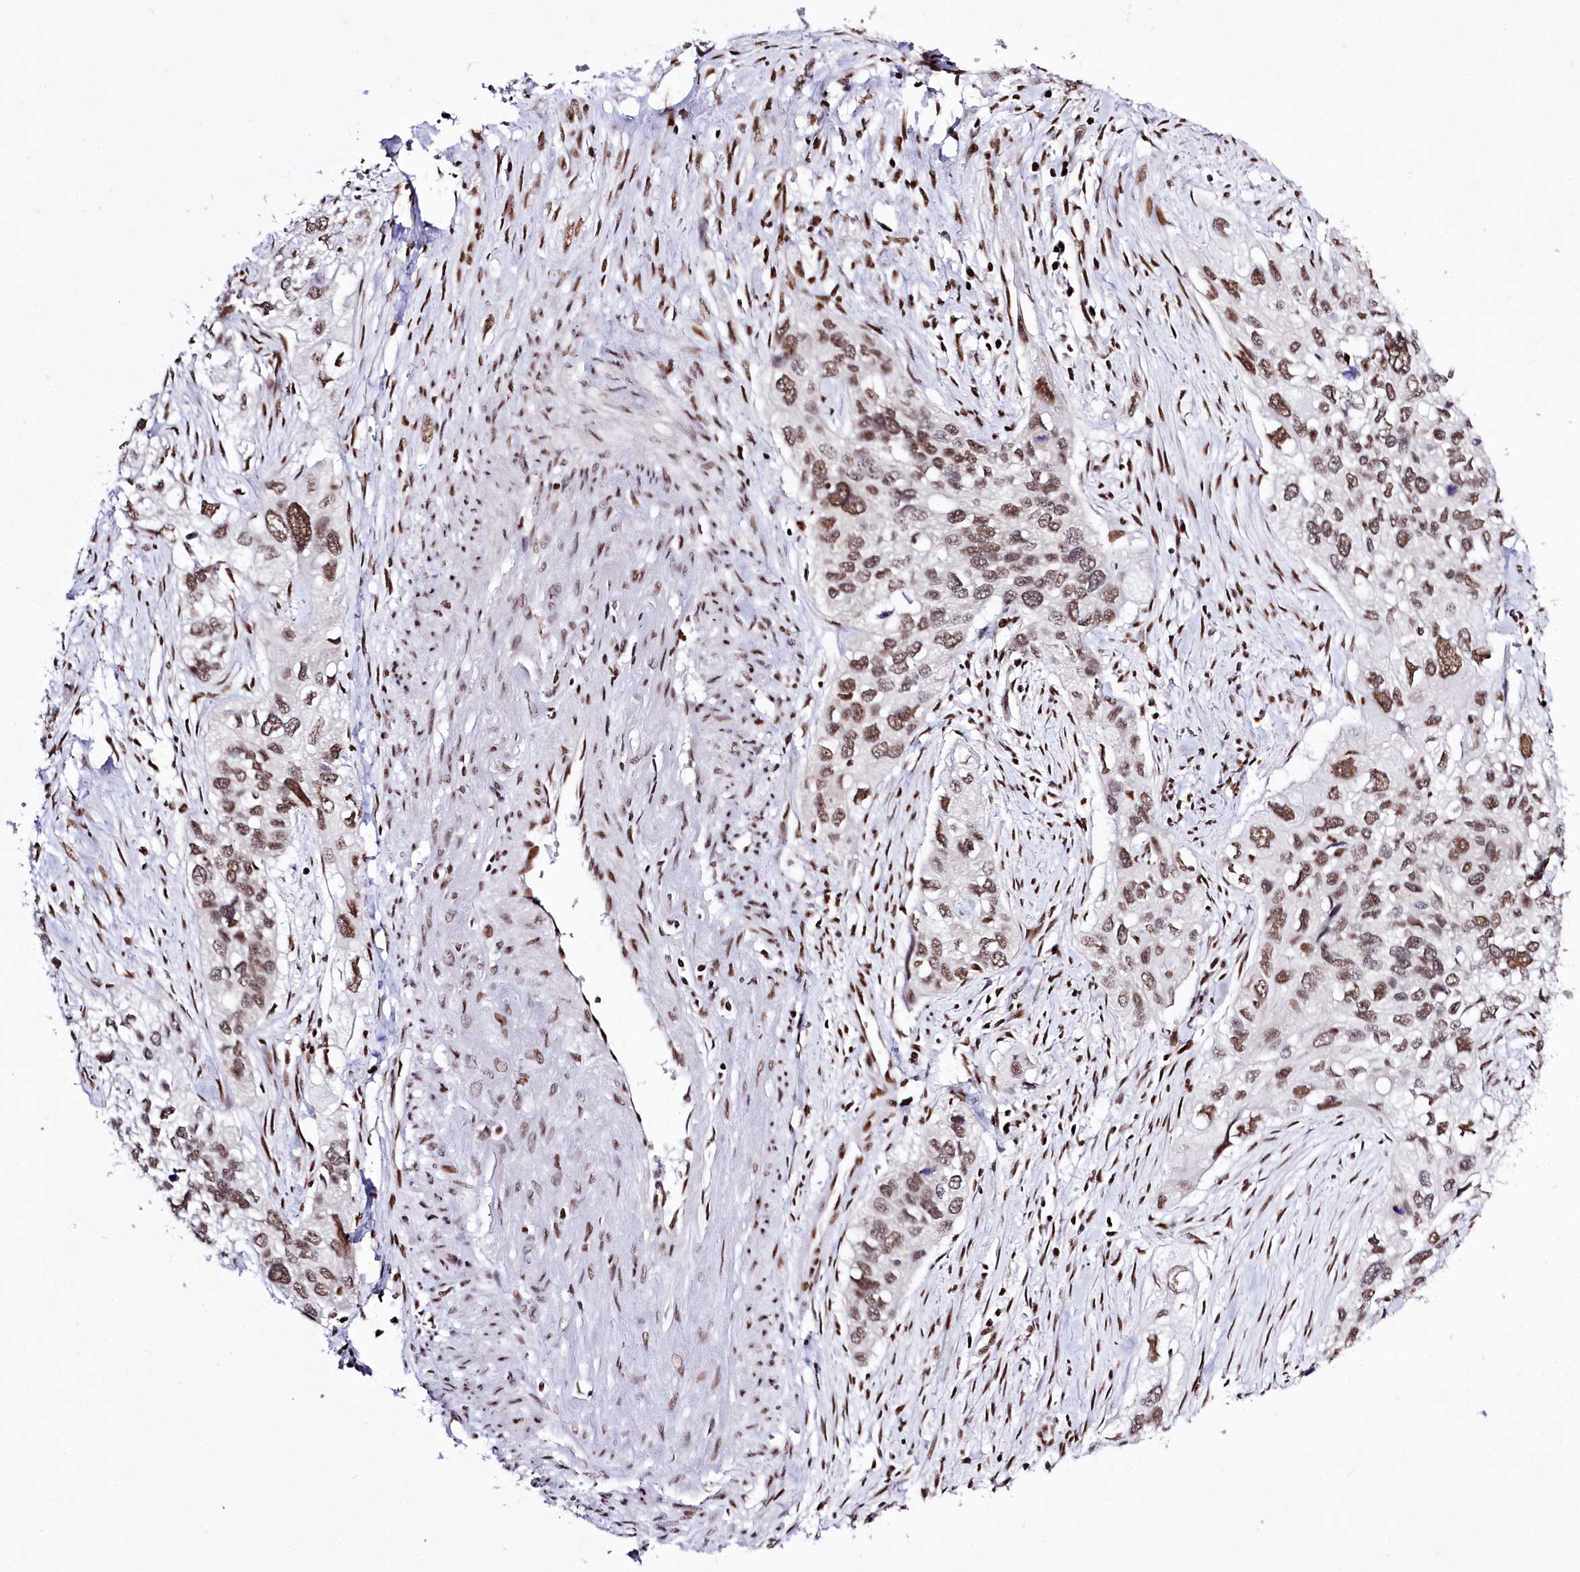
{"staining": {"intensity": "moderate", "quantity": ">75%", "location": "nuclear"}, "tissue": "cervical cancer", "cell_type": "Tumor cells", "image_type": "cancer", "snomed": [{"axis": "morphology", "description": "Squamous cell carcinoma, NOS"}, {"axis": "topography", "description": "Cervix"}], "caption": "Protein staining by immunohistochemistry (IHC) reveals moderate nuclear staining in about >75% of tumor cells in cervical squamous cell carcinoma. Using DAB (brown) and hematoxylin (blue) stains, captured at high magnification using brightfield microscopy.", "gene": "POU4F3", "patient": {"sex": "female", "age": 55}}